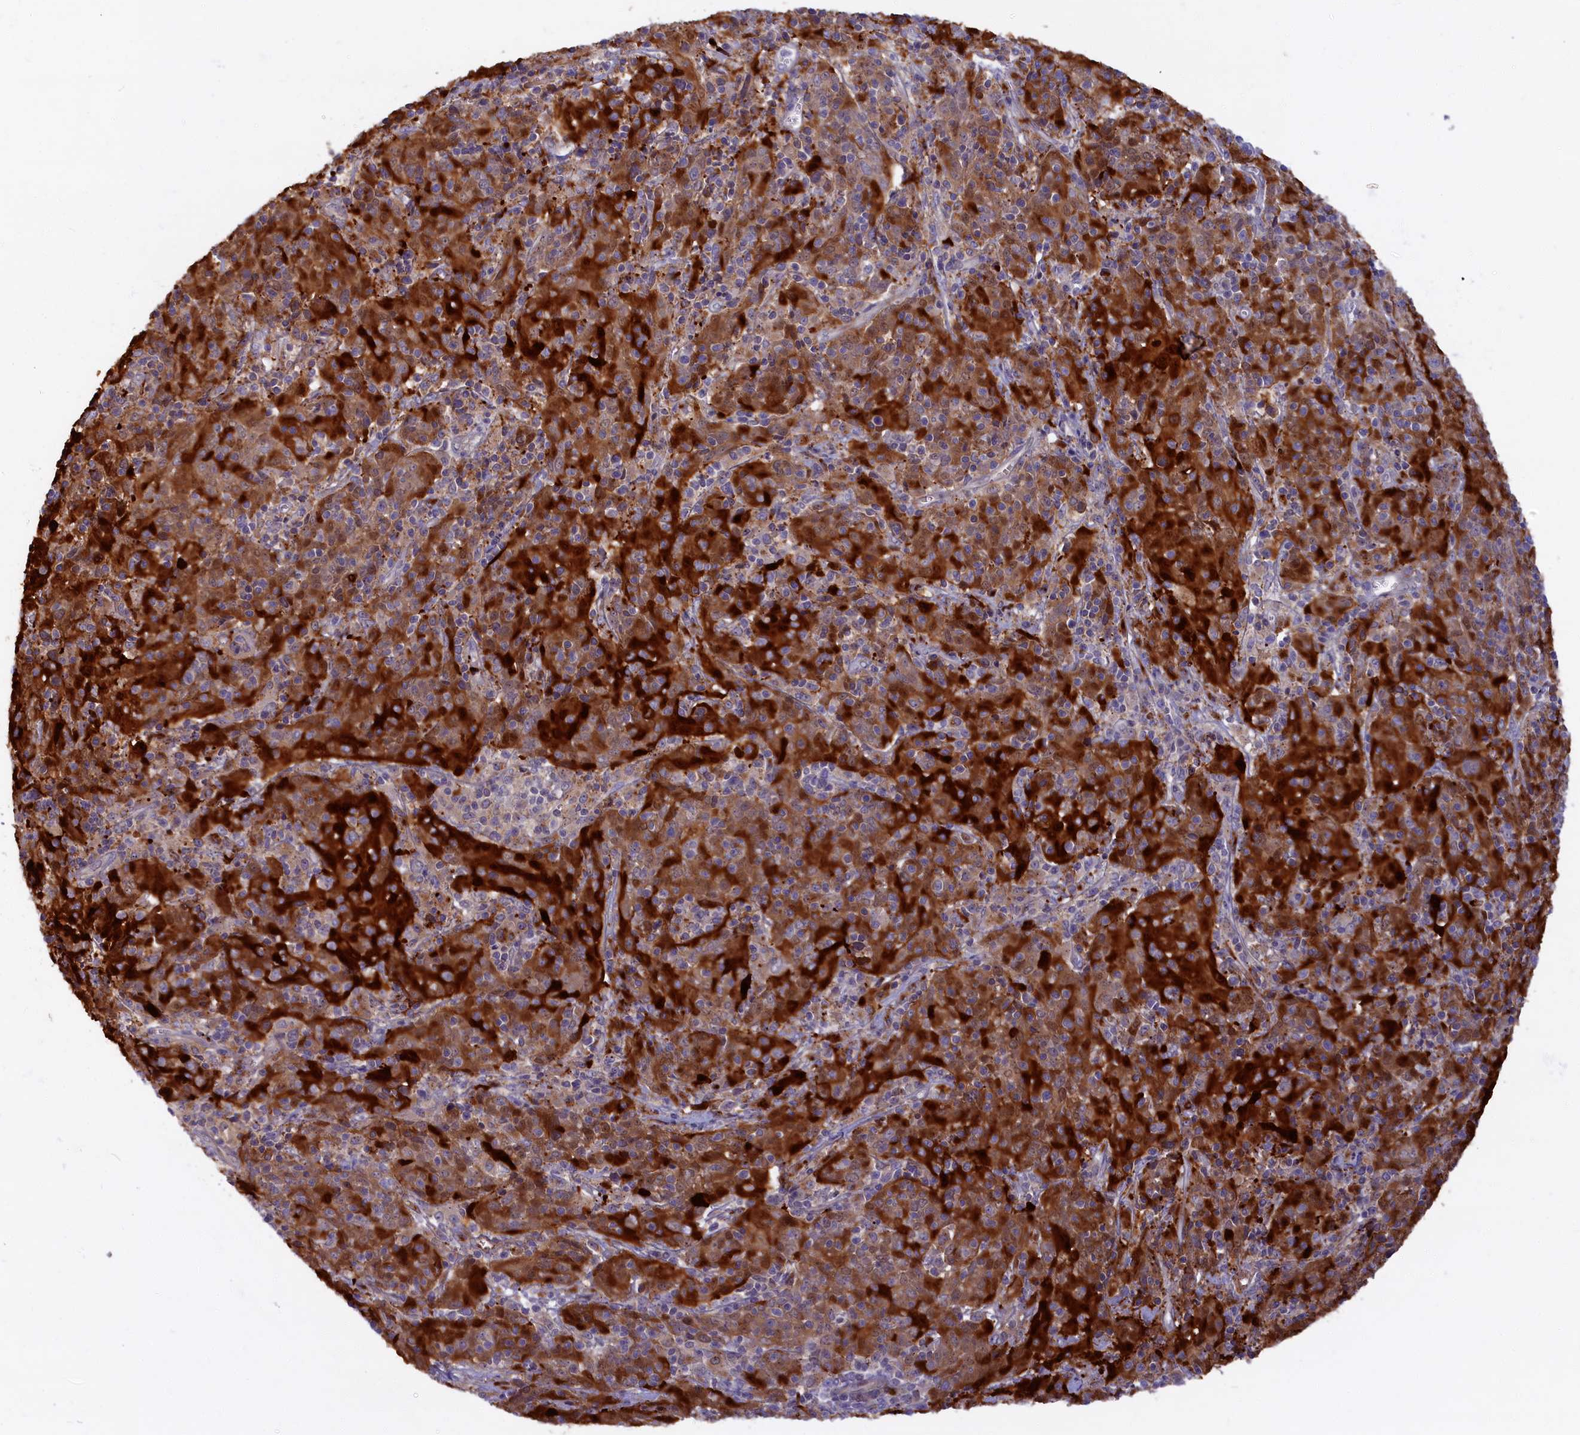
{"staining": {"intensity": "strong", "quantity": ">75%", "location": "cytoplasmic/membranous"}, "tissue": "cervical cancer", "cell_type": "Tumor cells", "image_type": "cancer", "snomed": [{"axis": "morphology", "description": "Squamous cell carcinoma, NOS"}, {"axis": "topography", "description": "Cervix"}], "caption": "The immunohistochemical stain highlights strong cytoplasmic/membranous staining in tumor cells of cervical cancer tissue.", "gene": "FCSK", "patient": {"sex": "female", "age": 67}}